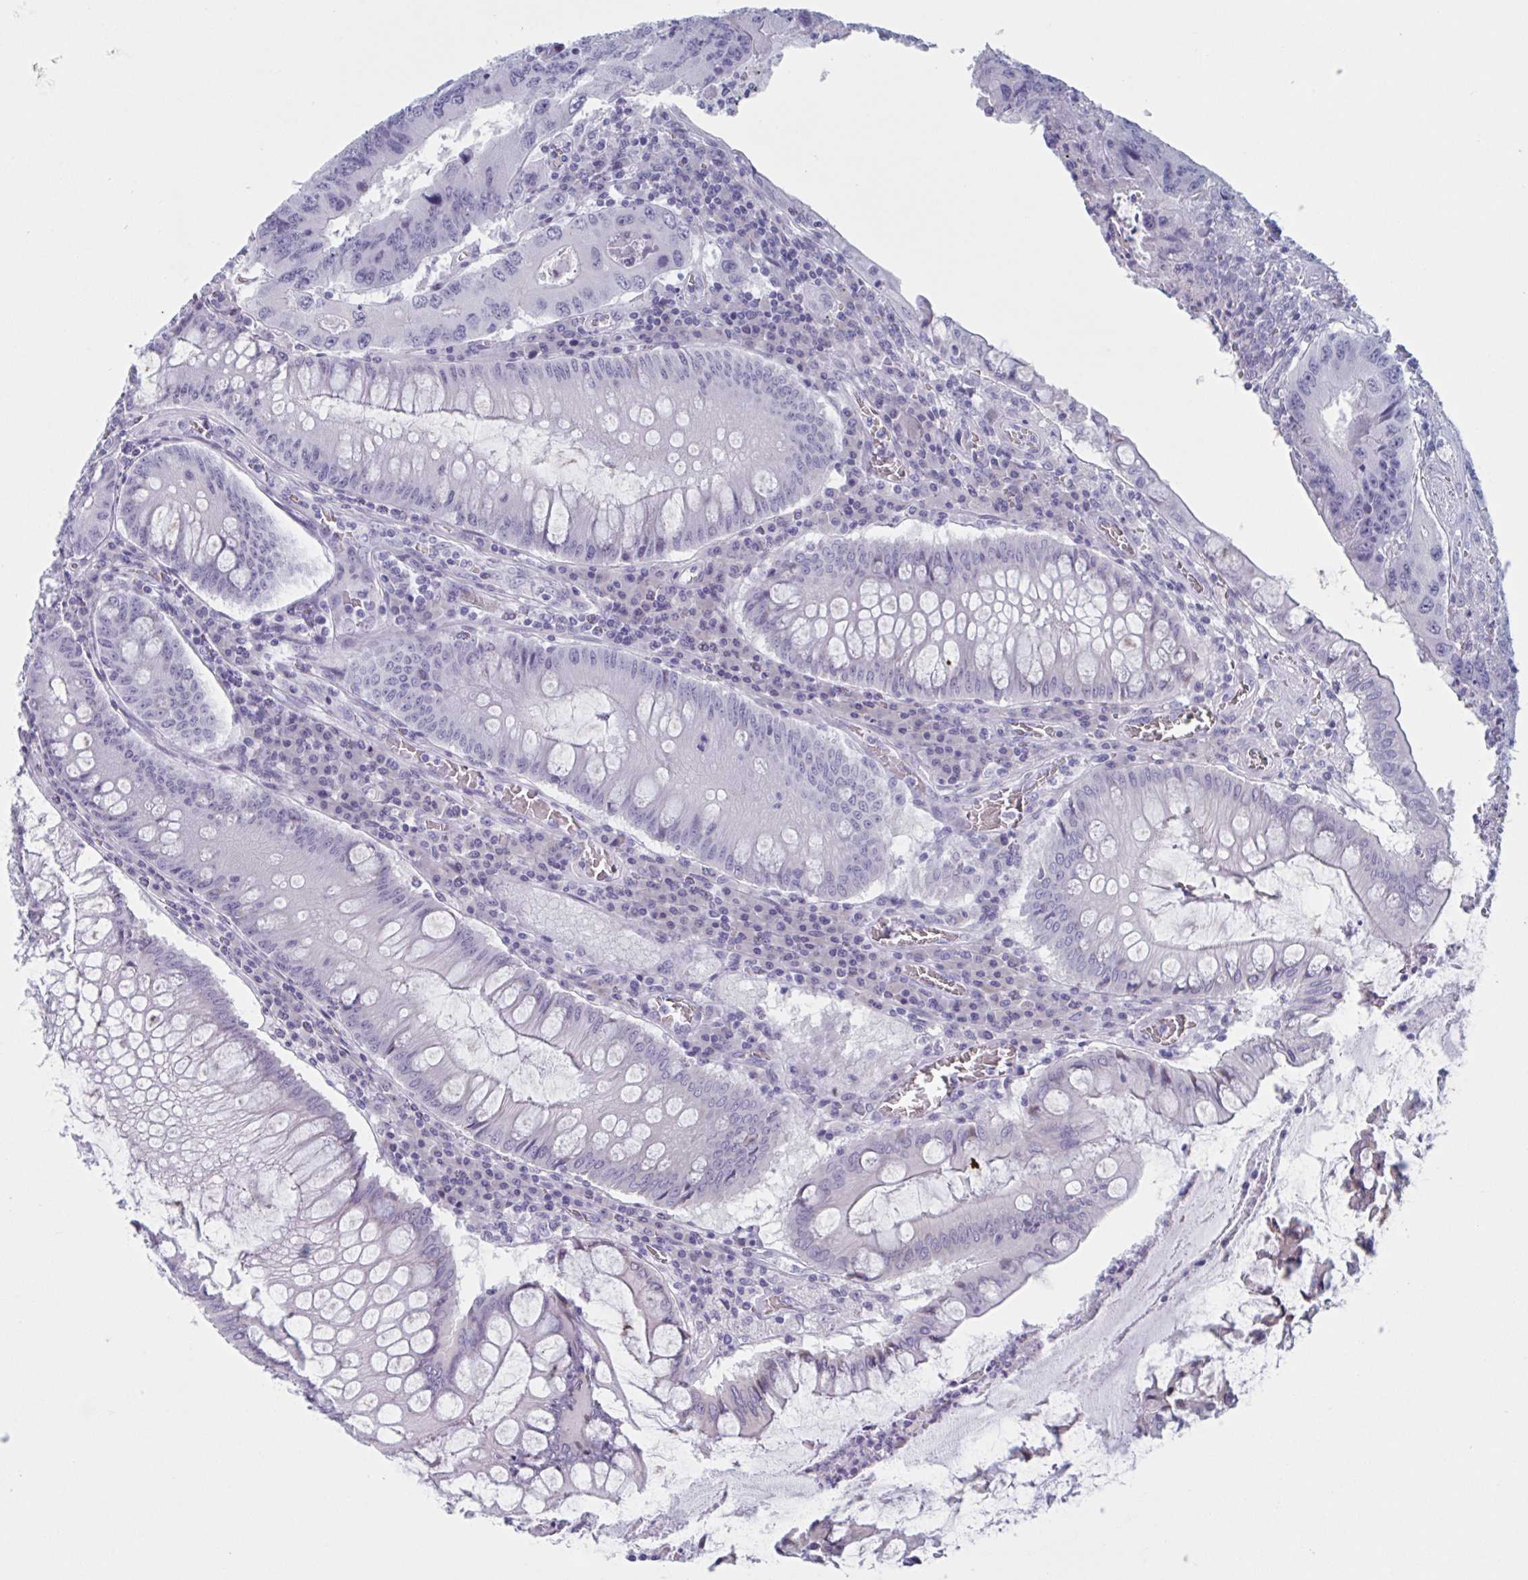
{"staining": {"intensity": "negative", "quantity": "none", "location": "none"}, "tissue": "colorectal cancer", "cell_type": "Tumor cells", "image_type": "cancer", "snomed": [{"axis": "morphology", "description": "Adenocarcinoma, NOS"}, {"axis": "topography", "description": "Colon"}], "caption": "Colorectal adenocarcinoma was stained to show a protein in brown. There is no significant positivity in tumor cells.", "gene": "HSD11B2", "patient": {"sex": "male", "age": 53}}